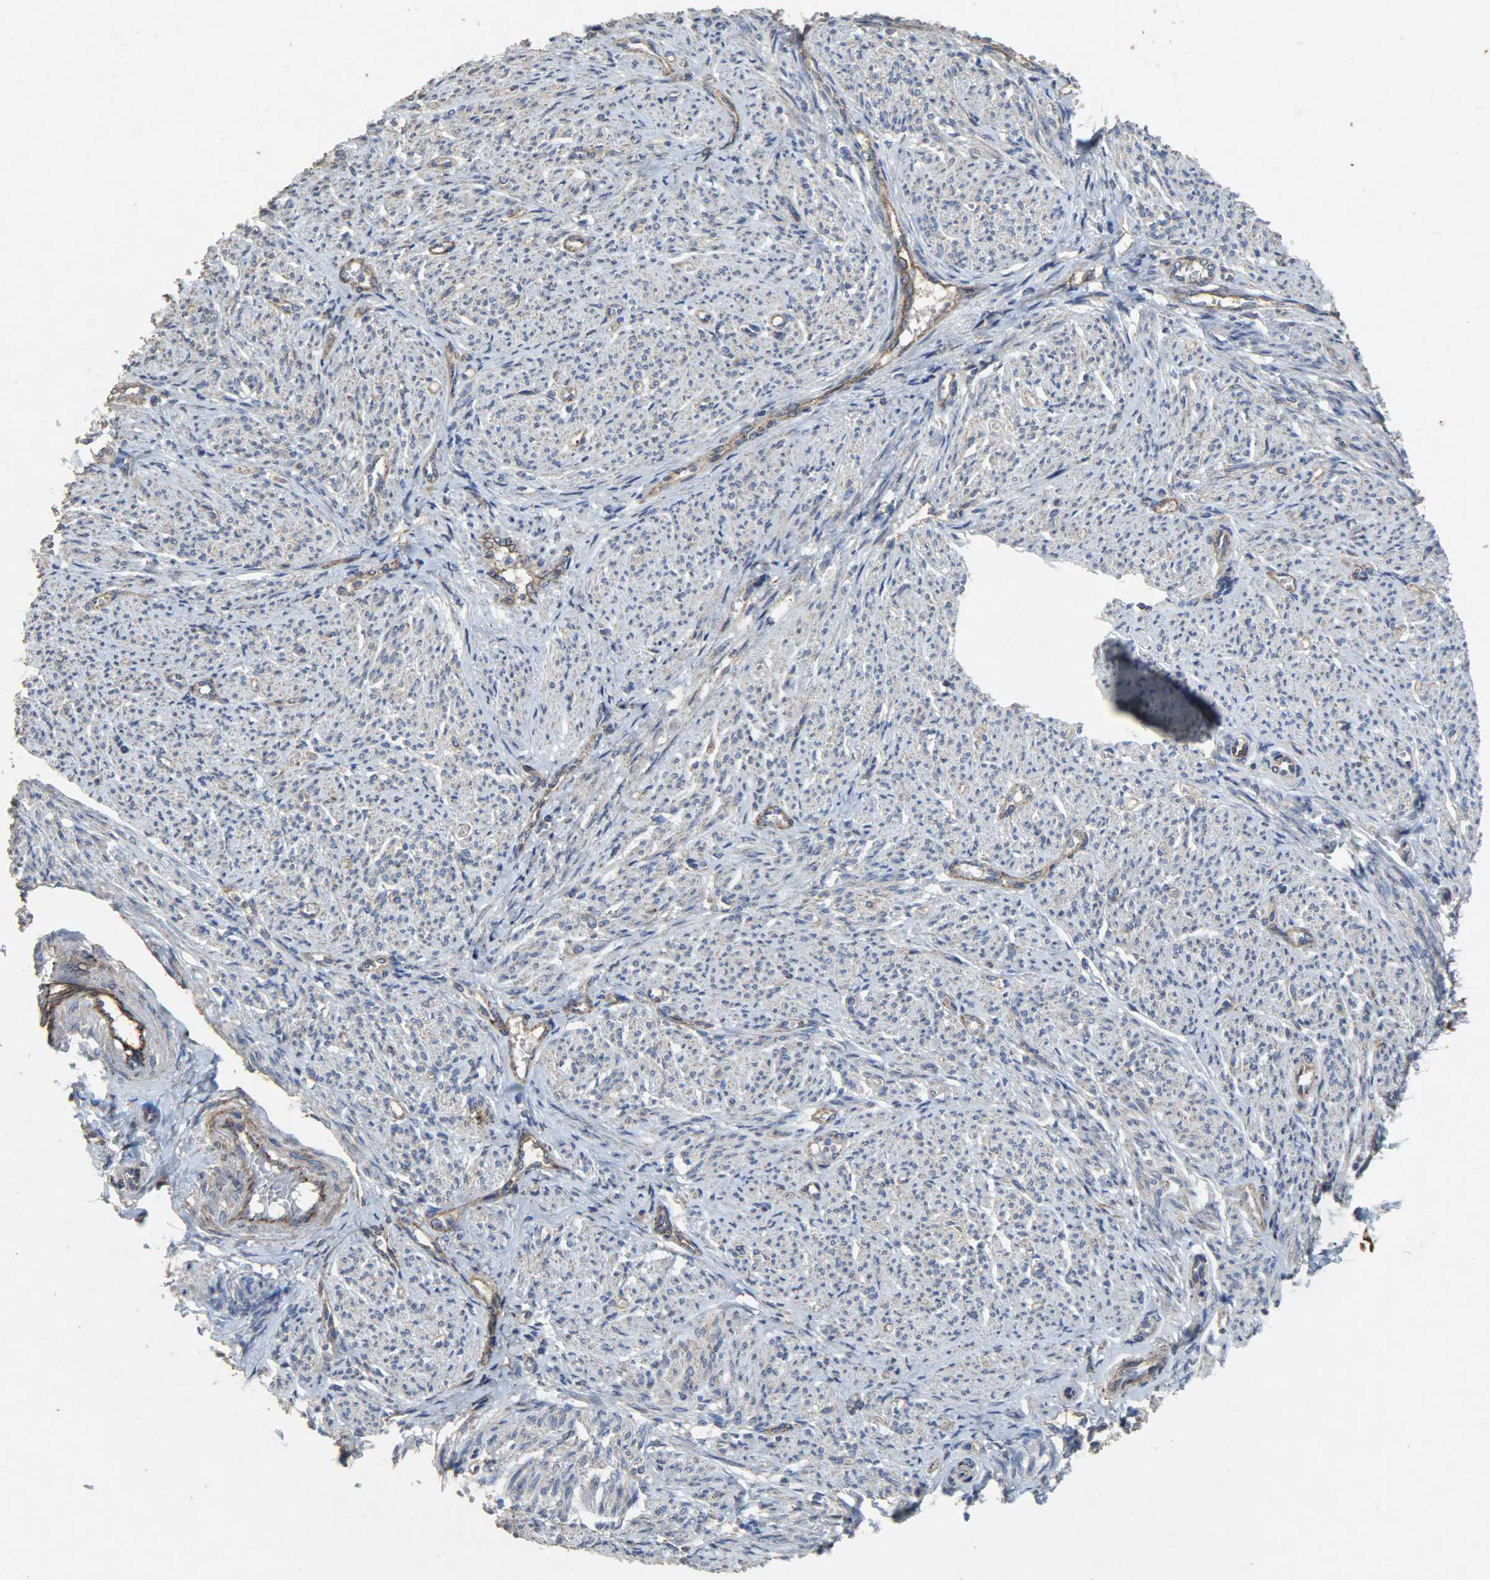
{"staining": {"intensity": "weak", "quantity": "<25%", "location": "cytoplasmic/membranous"}, "tissue": "smooth muscle", "cell_type": "Smooth muscle cells", "image_type": "normal", "snomed": [{"axis": "morphology", "description": "Normal tissue, NOS"}, {"axis": "topography", "description": "Smooth muscle"}], "caption": "Smooth muscle was stained to show a protein in brown. There is no significant staining in smooth muscle cells. (Stains: DAB IHC with hematoxylin counter stain, Microscopy: brightfield microscopy at high magnification).", "gene": "TPM4", "patient": {"sex": "female", "age": 65}}